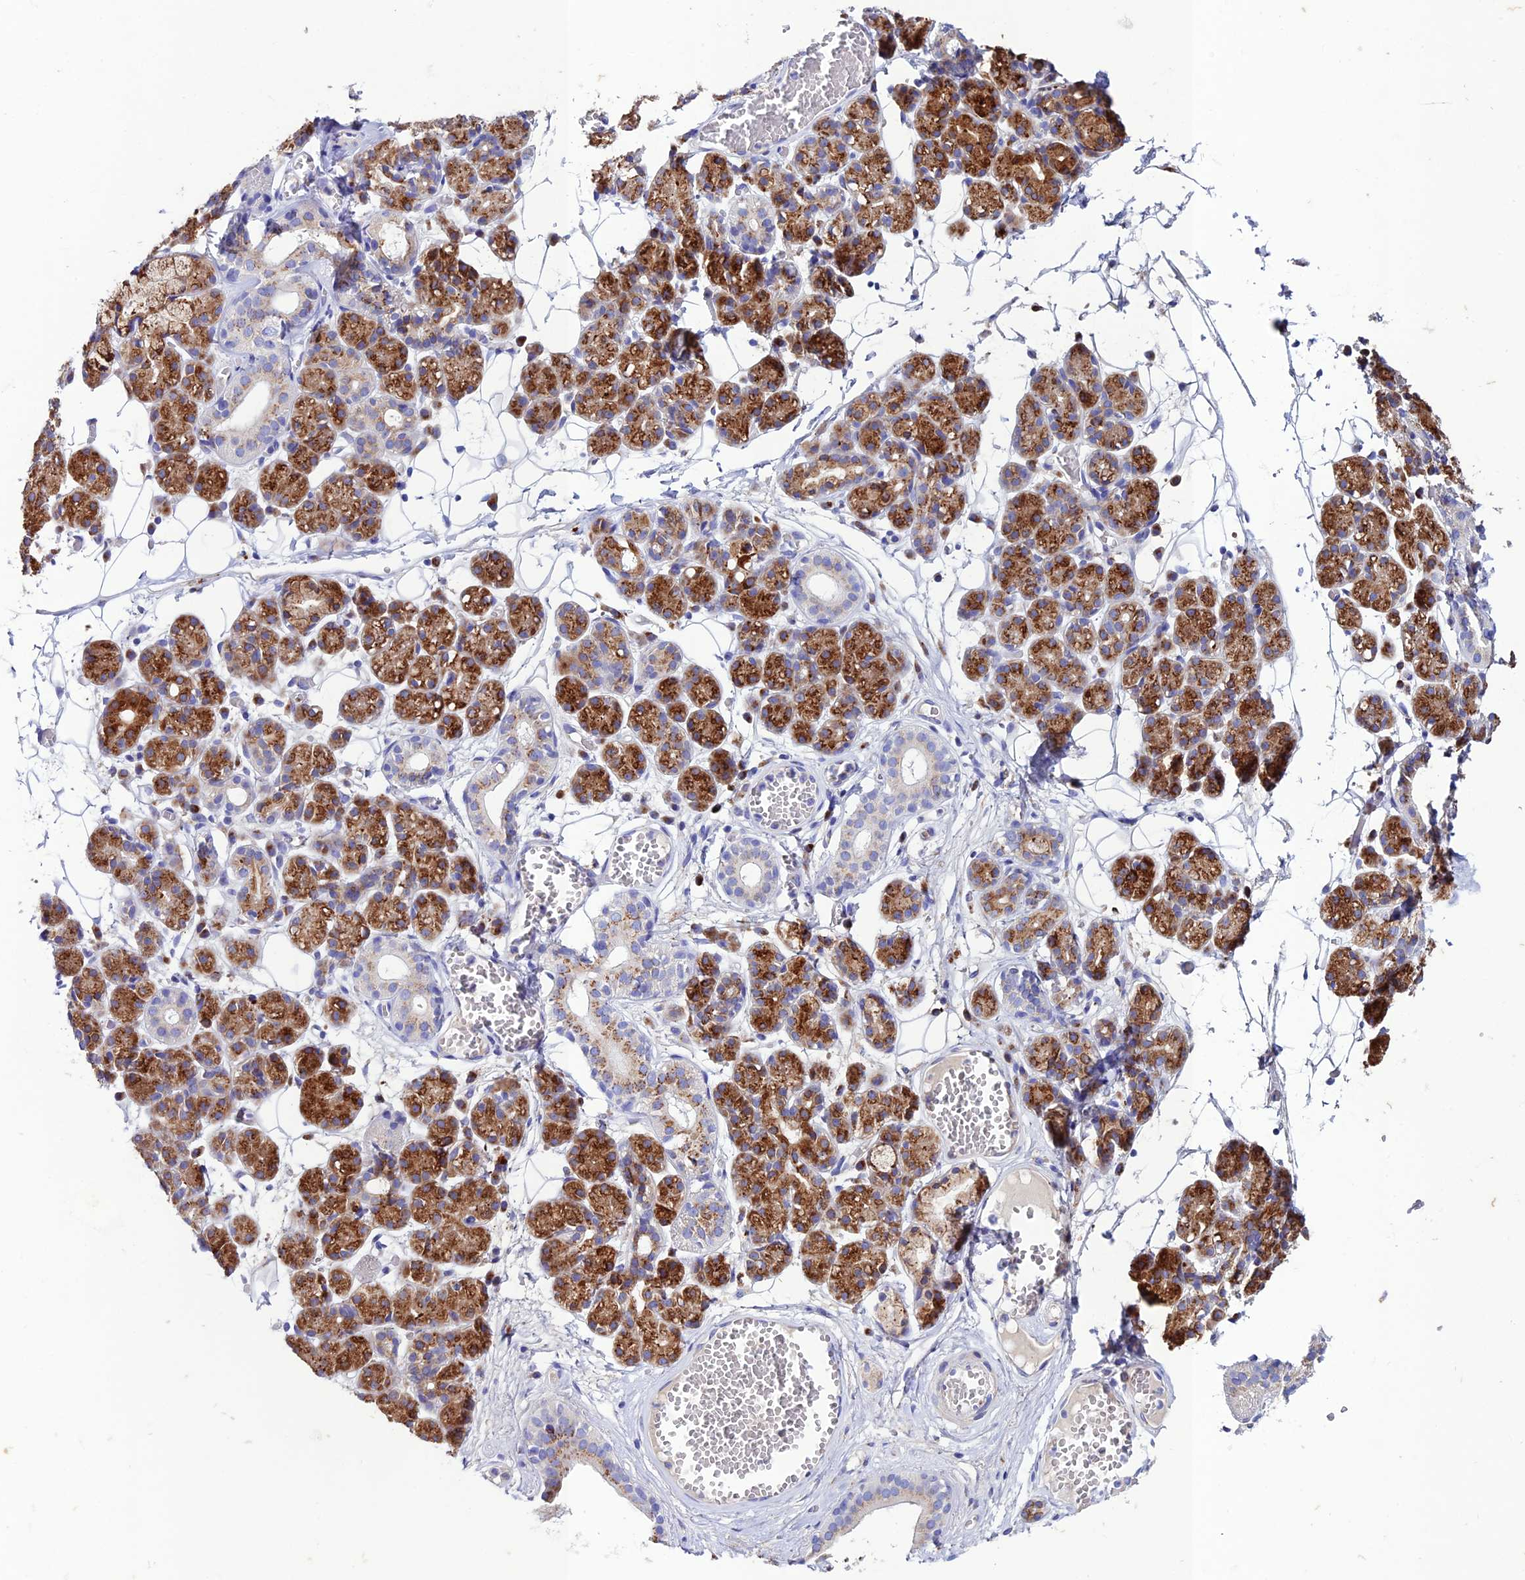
{"staining": {"intensity": "strong", "quantity": ">75%", "location": "cytoplasmic/membranous"}, "tissue": "salivary gland", "cell_type": "Glandular cells", "image_type": "normal", "snomed": [{"axis": "morphology", "description": "Normal tissue, NOS"}, {"axis": "topography", "description": "Salivary gland"}], "caption": "Immunohistochemical staining of normal salivary gland displays strong cytoplasmic/membranous protein positivity in about >75% of glandular cells. (DAB (3,3'-diaminobenzidine) IHC with brightfield microscopy, high magnification).", "gene": "OR51Q1", "patient": {"sex": "male", "age": 63}}